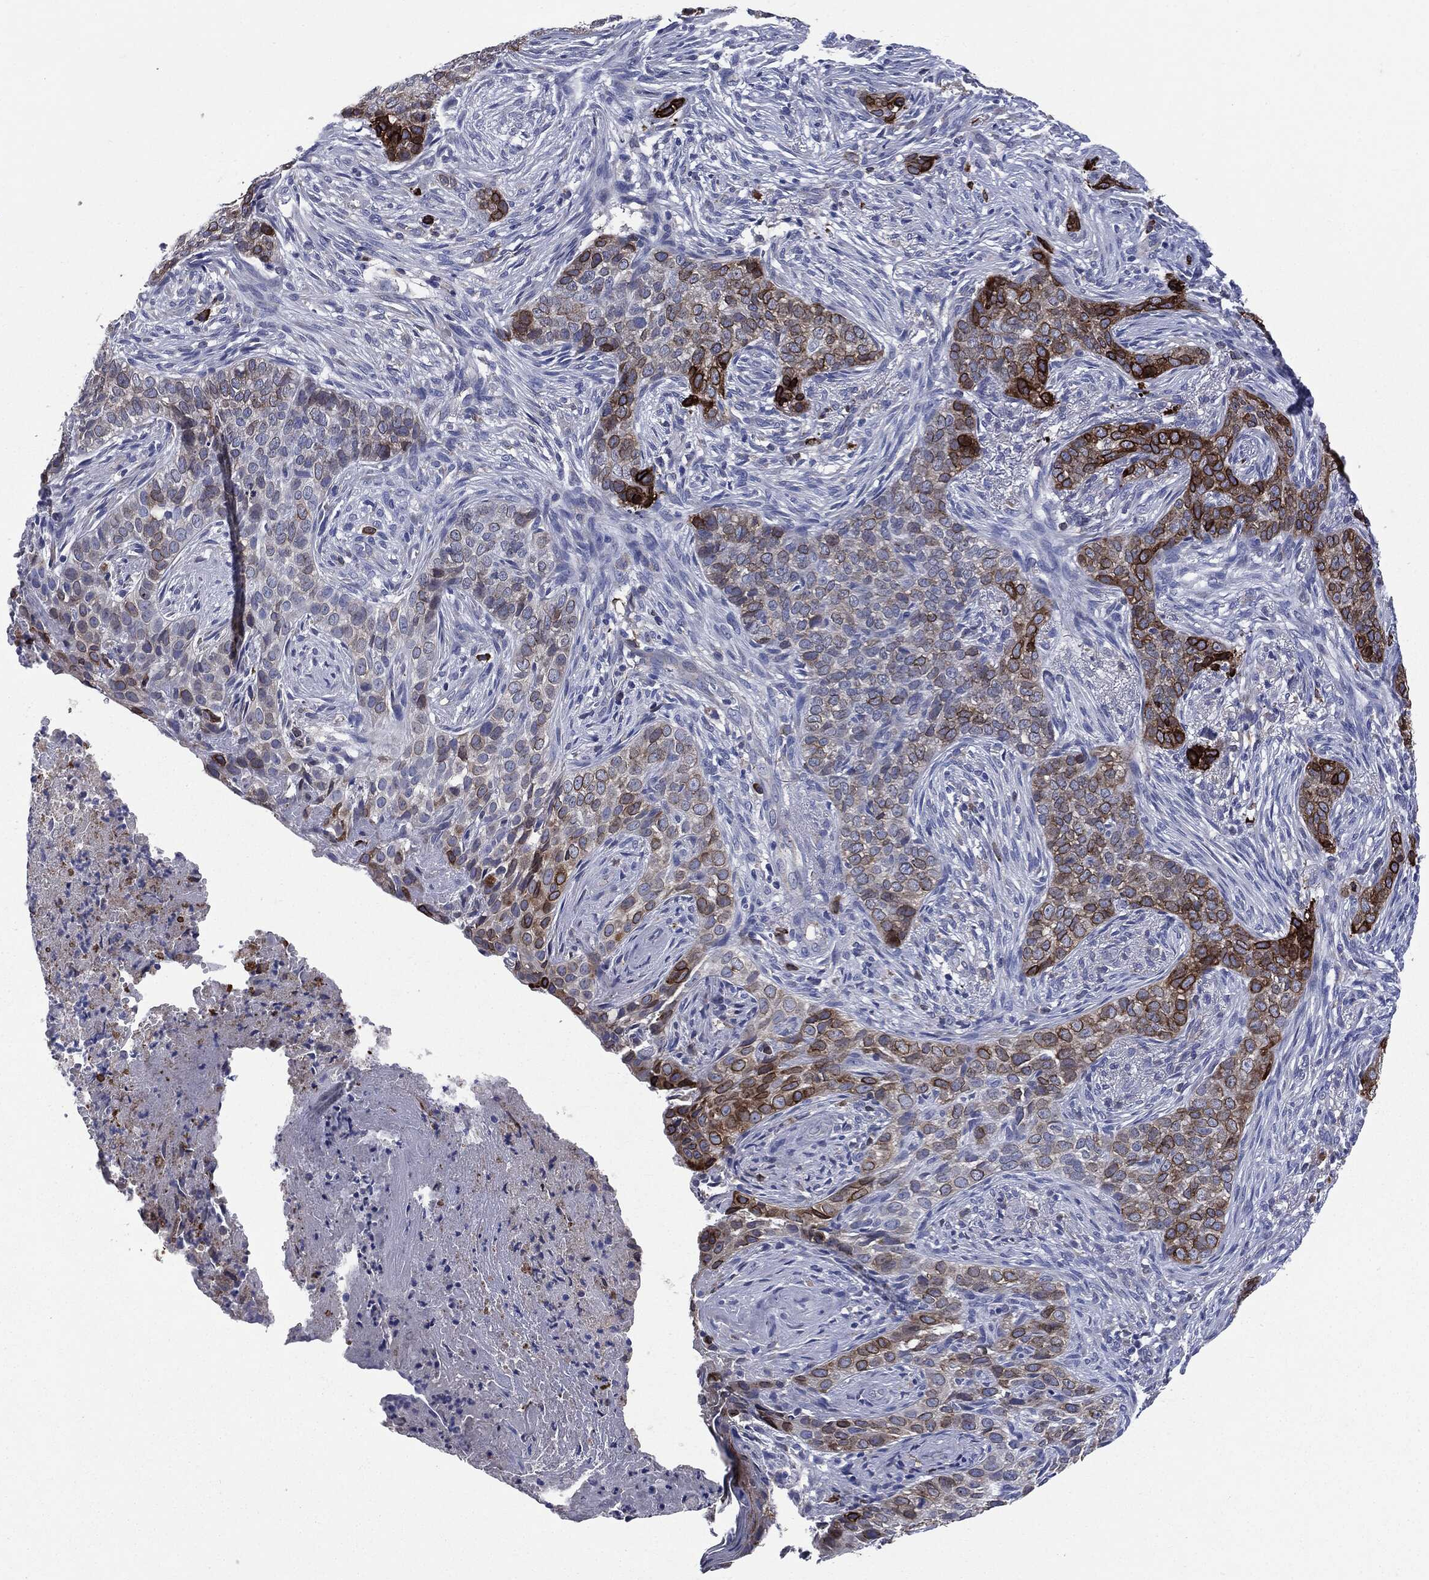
{"staining": {"intensity": "strong", "quantity": "25%-75%", "location": "cytoplasmic/membranous,nuclear"}, "tissue": "skin cancer", "cell_type": "Tumor cells", "image_type": "cancer", "snomed": [{"axis": "morphology", "description": "Squamous cell carcinoma, NOS"}, {"axis": "topography", "description": "Skin"}], "caption": "The image displays staining of skin cancer, revealing strong cytoplasmic/membranous and nuclear protein staining (brown color) within tumor cells. The protein is stained brown, and the nuclei are stained in blue (DAB (3,3'-diaminobenzidine) IHC with brightfield microscopy, high magnification).", "gene": "PTGS2", "patient": {"sex": "male", "age": 88}}